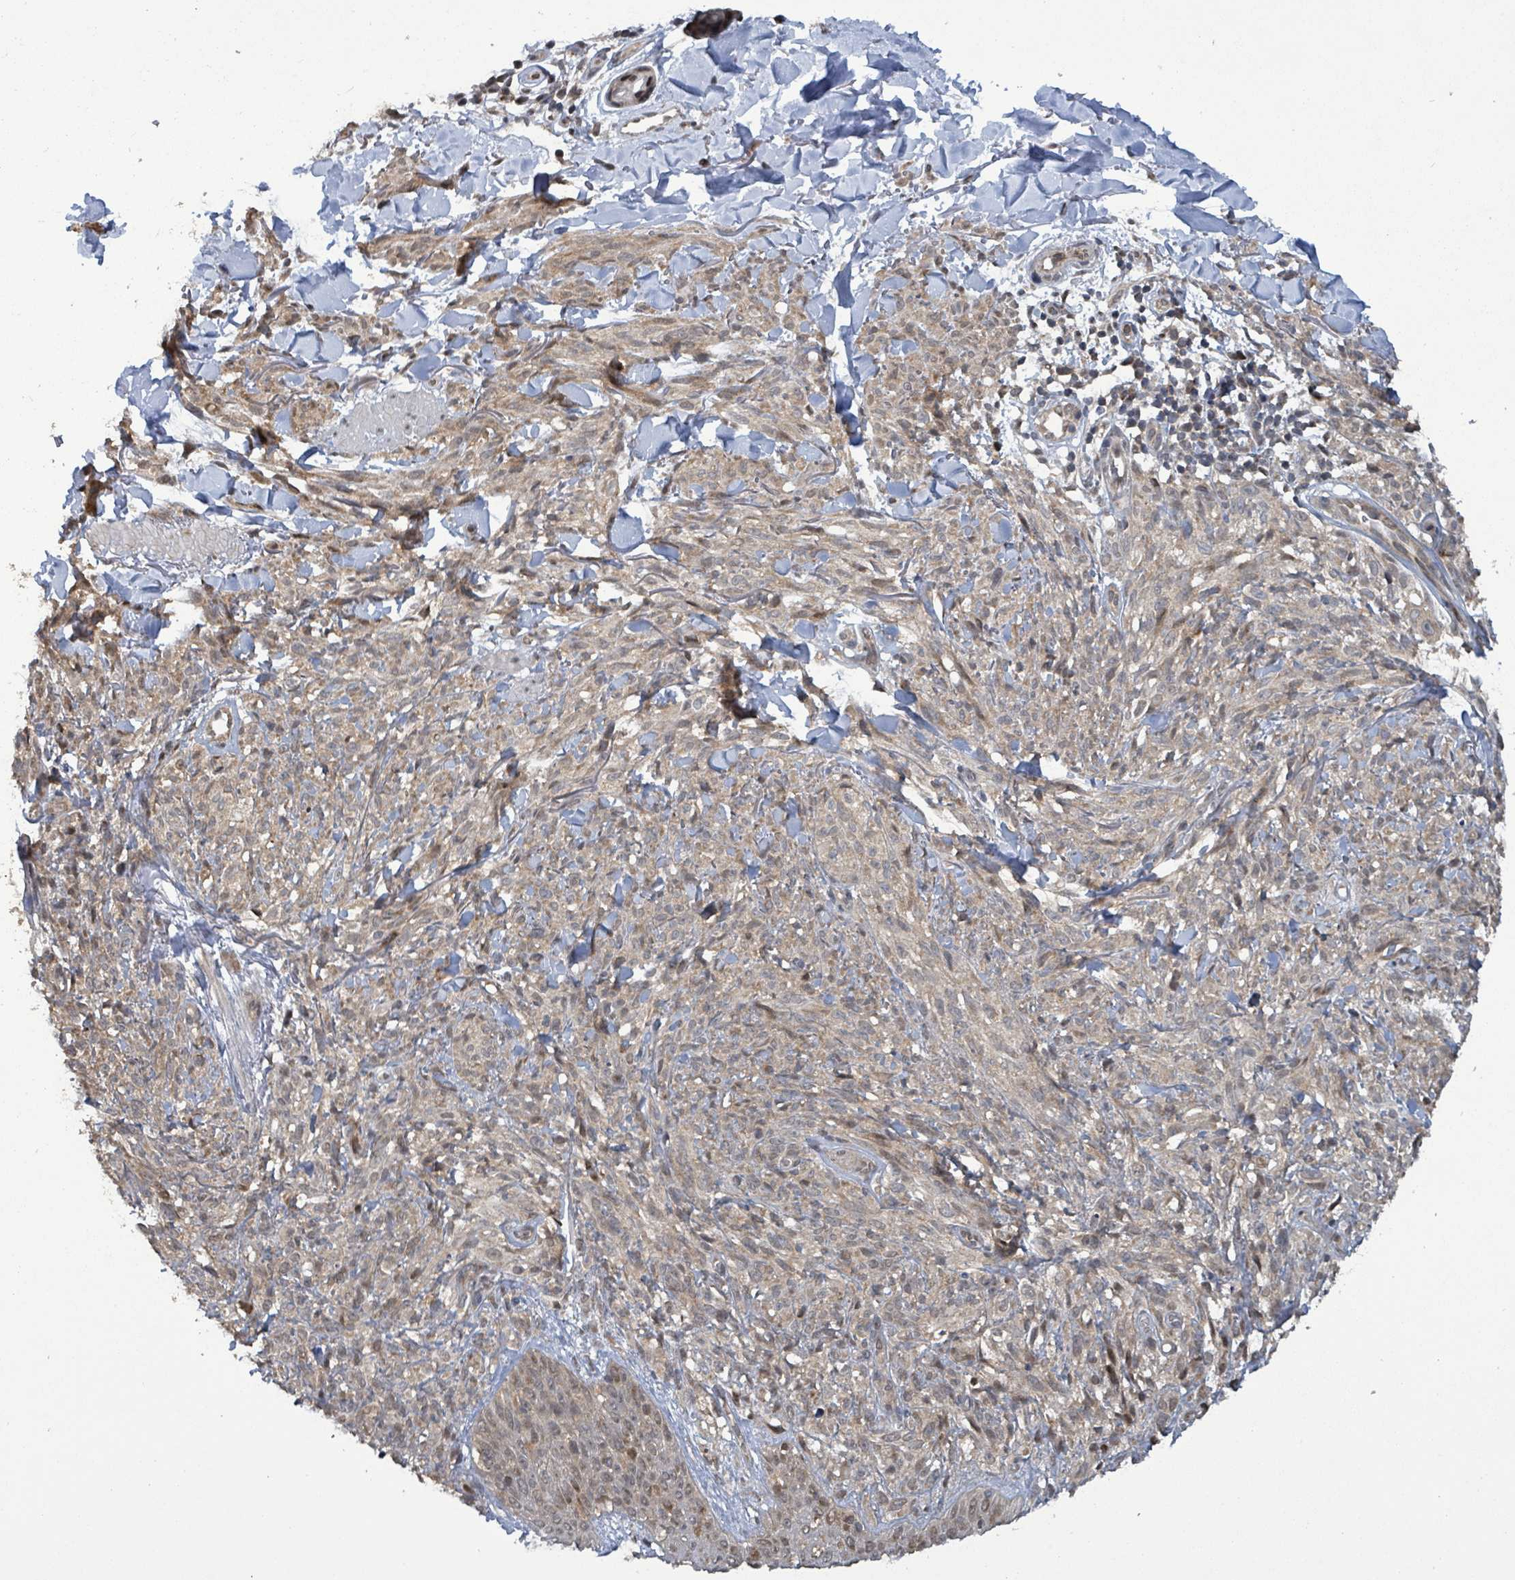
{"staining": {"intensity": "weak", "quantity": "25%-75%", "location": "cytoplasmic/membranous,nuclear"}, "tissue": "melanoma", "cell_type": "Tumor cells", "image_type": "cancer", "snomed": [{"axis": "morphology", "description": "Malignant melanoma, NOS"}, {"axis": "topography", "description": "Skin of forearm"}], "caption": "IHC histopathology image of human malignant melanoma stained for a protein (brown), which exhibits low levels of weak cytoplasmic/membranous and nuclear staining in about 25%-75% of tumor cells.", "gene": "COQ6", "patient": {"sex": "female", "age": 65}}